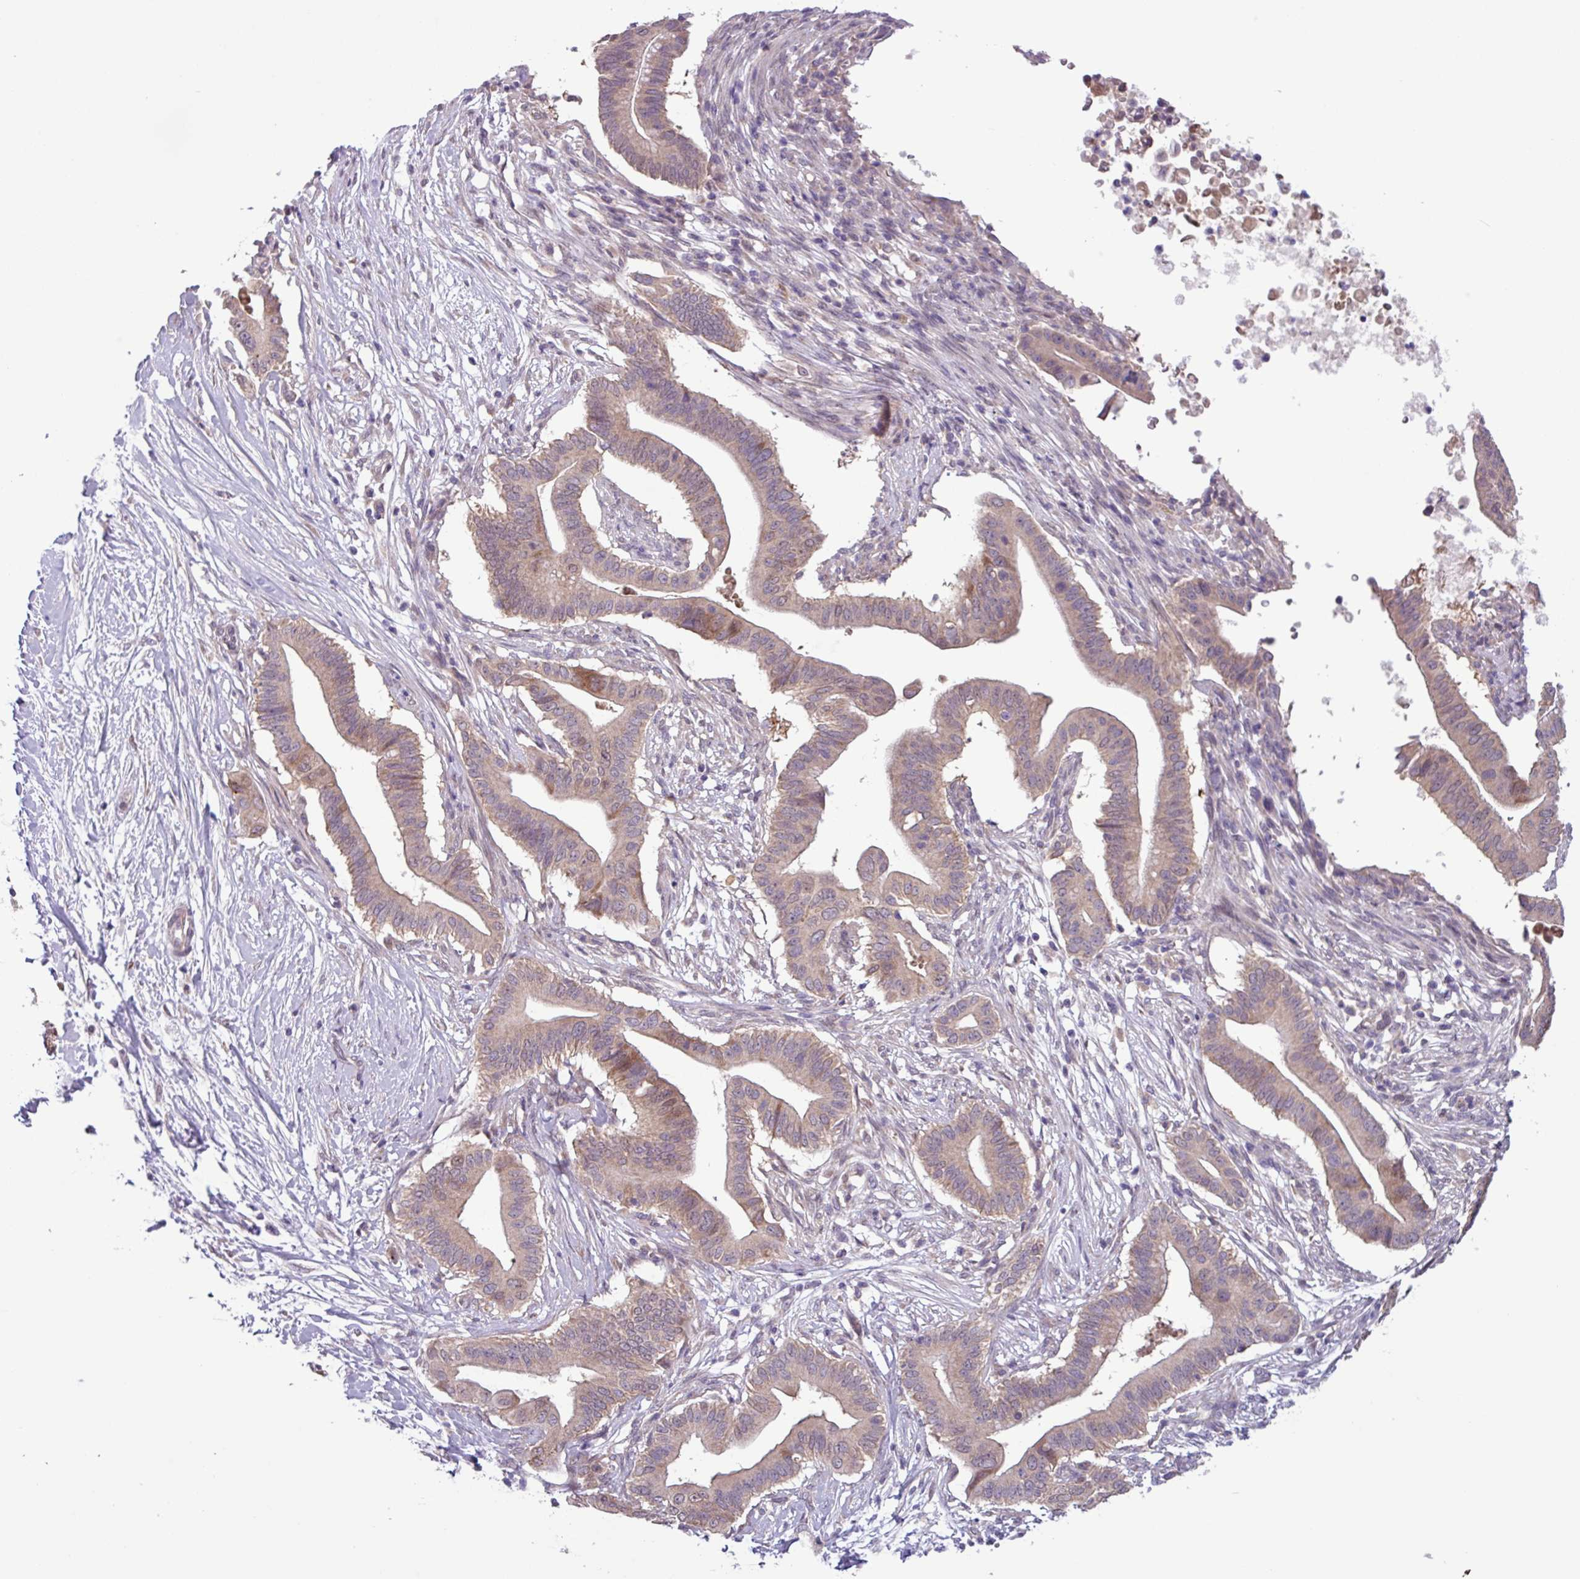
{"staining": {"intensity": "weak", "quantity": "25%-75%", "location": "cytoplasmic/membranous"}, "tissue": "pancreatic cancer", "cell_type": "Tumor cells", "image_type": "cancer", "snomed": [{"axis": "morphology", "description": "Adenocarcinoma, NOS"}, {"axis": "topography", "description": "Pancreas"}], "caption": "IHC (DAB (3,3'-diaminobenzidine)) staining of human adenocarcinoma (pancreatic) exhibits weak cytoplasmic/membranous protein expression in approximately 25%-75% of tumor cells.", "gene": "C20orf27", "patient": {"sex": "male", "age": 68}}